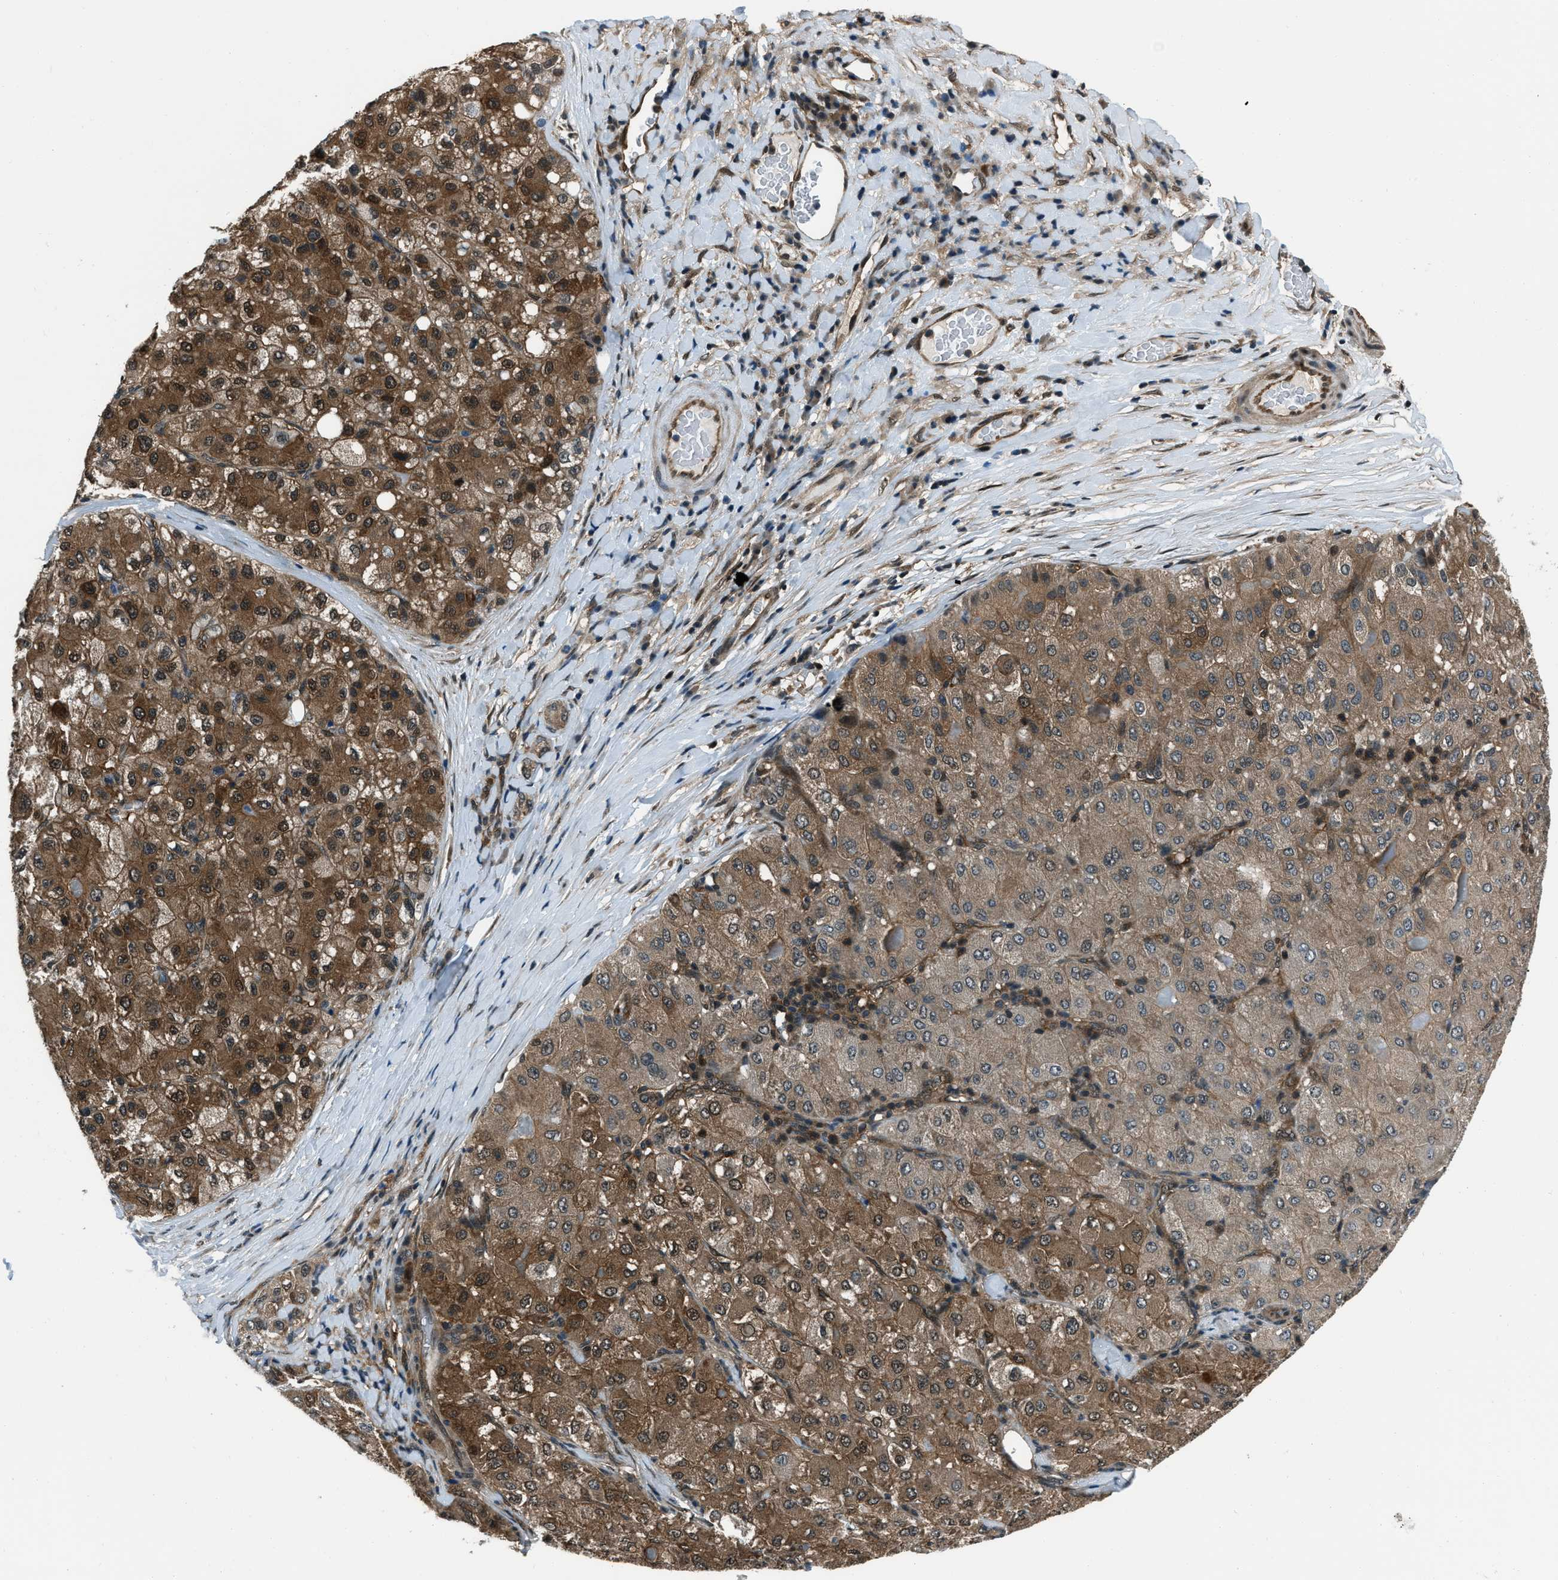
{"staining": {"intensity": "moderate", "quantity": ">75%", "location": "cytoplasmic/membranous,nuclear"}, "tissue": "liver cancer", "cell_type": "Tumor cells", "image_type": "cancer", "snomed": [{"axis": "morphology", "description": "Carcinoma, Hepatocellular, NOS"}, {"axis": "topography", "description": "Liver"}], "caption": "A histopathology image of liver cancer stained for a protein shows moderate cytoplasmic/membranous and nuclear brown staining in tumor cells. Immunohistochemistry stains the protein of interest in brown and the nuclei are stained blue.", "gene": "NUDCD3", "patient": {"sex": "male", "age": 80}}